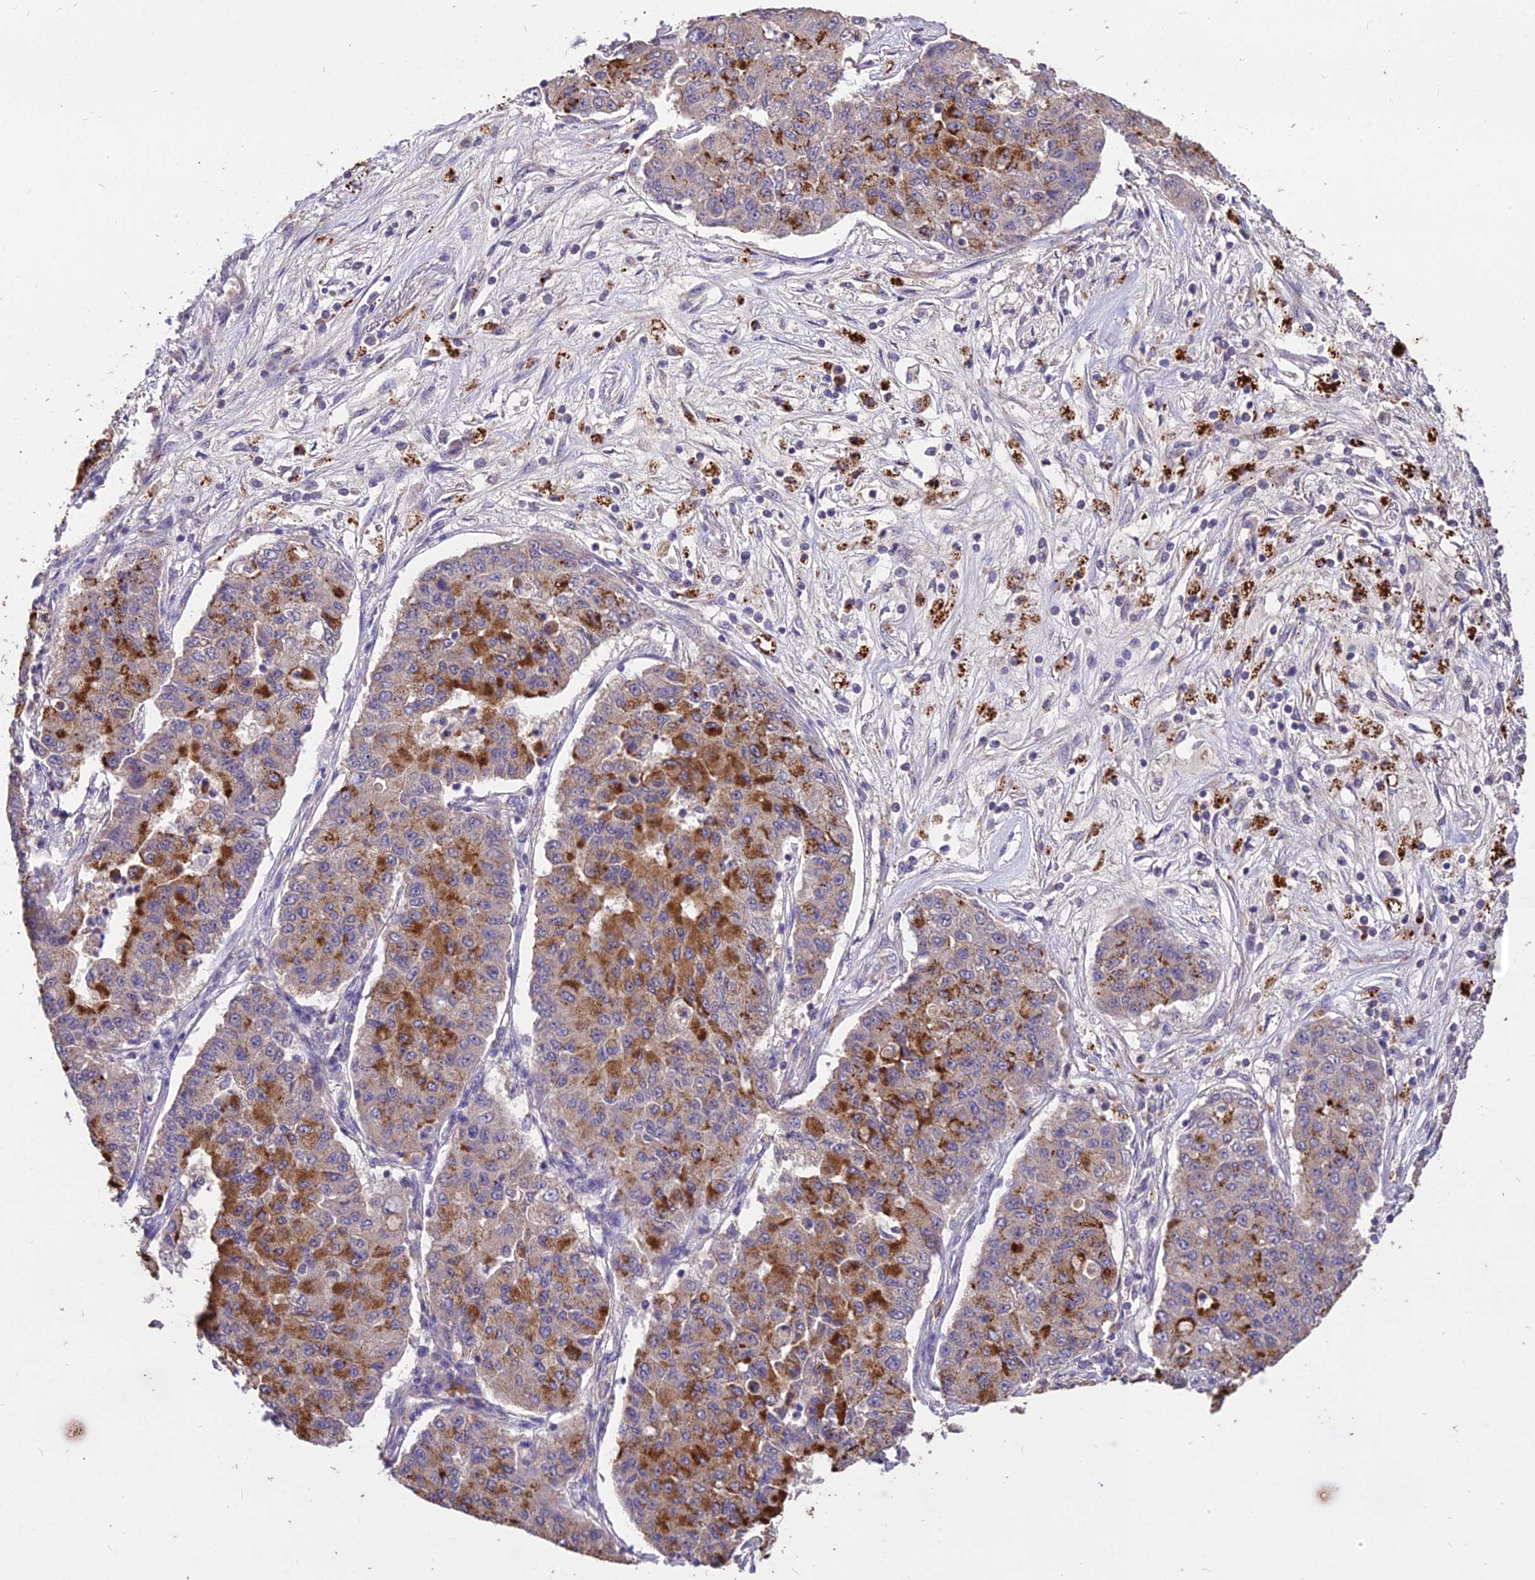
{"staining": {"intensity": "moderate", "quantity": "25%-75%", "location": "cytoplasmic/membranous"}, "tissue": "lung cancer", "cell_type": "Tumor cells", "image_type": "cancer", "snomed": [{"axis": "morphology", "description": "Squamous cell carcinoma, NOS"}, {"axis": "topography", "description": "Lung"}], "caption": "Squamous cell carcinoma (lung) tissue shows moderate cytoplasmic/membranous staining in approximately 25%-75% of tumor cells", "gene": "SDHD", "patient": {"sex": "male", "age": 74}}